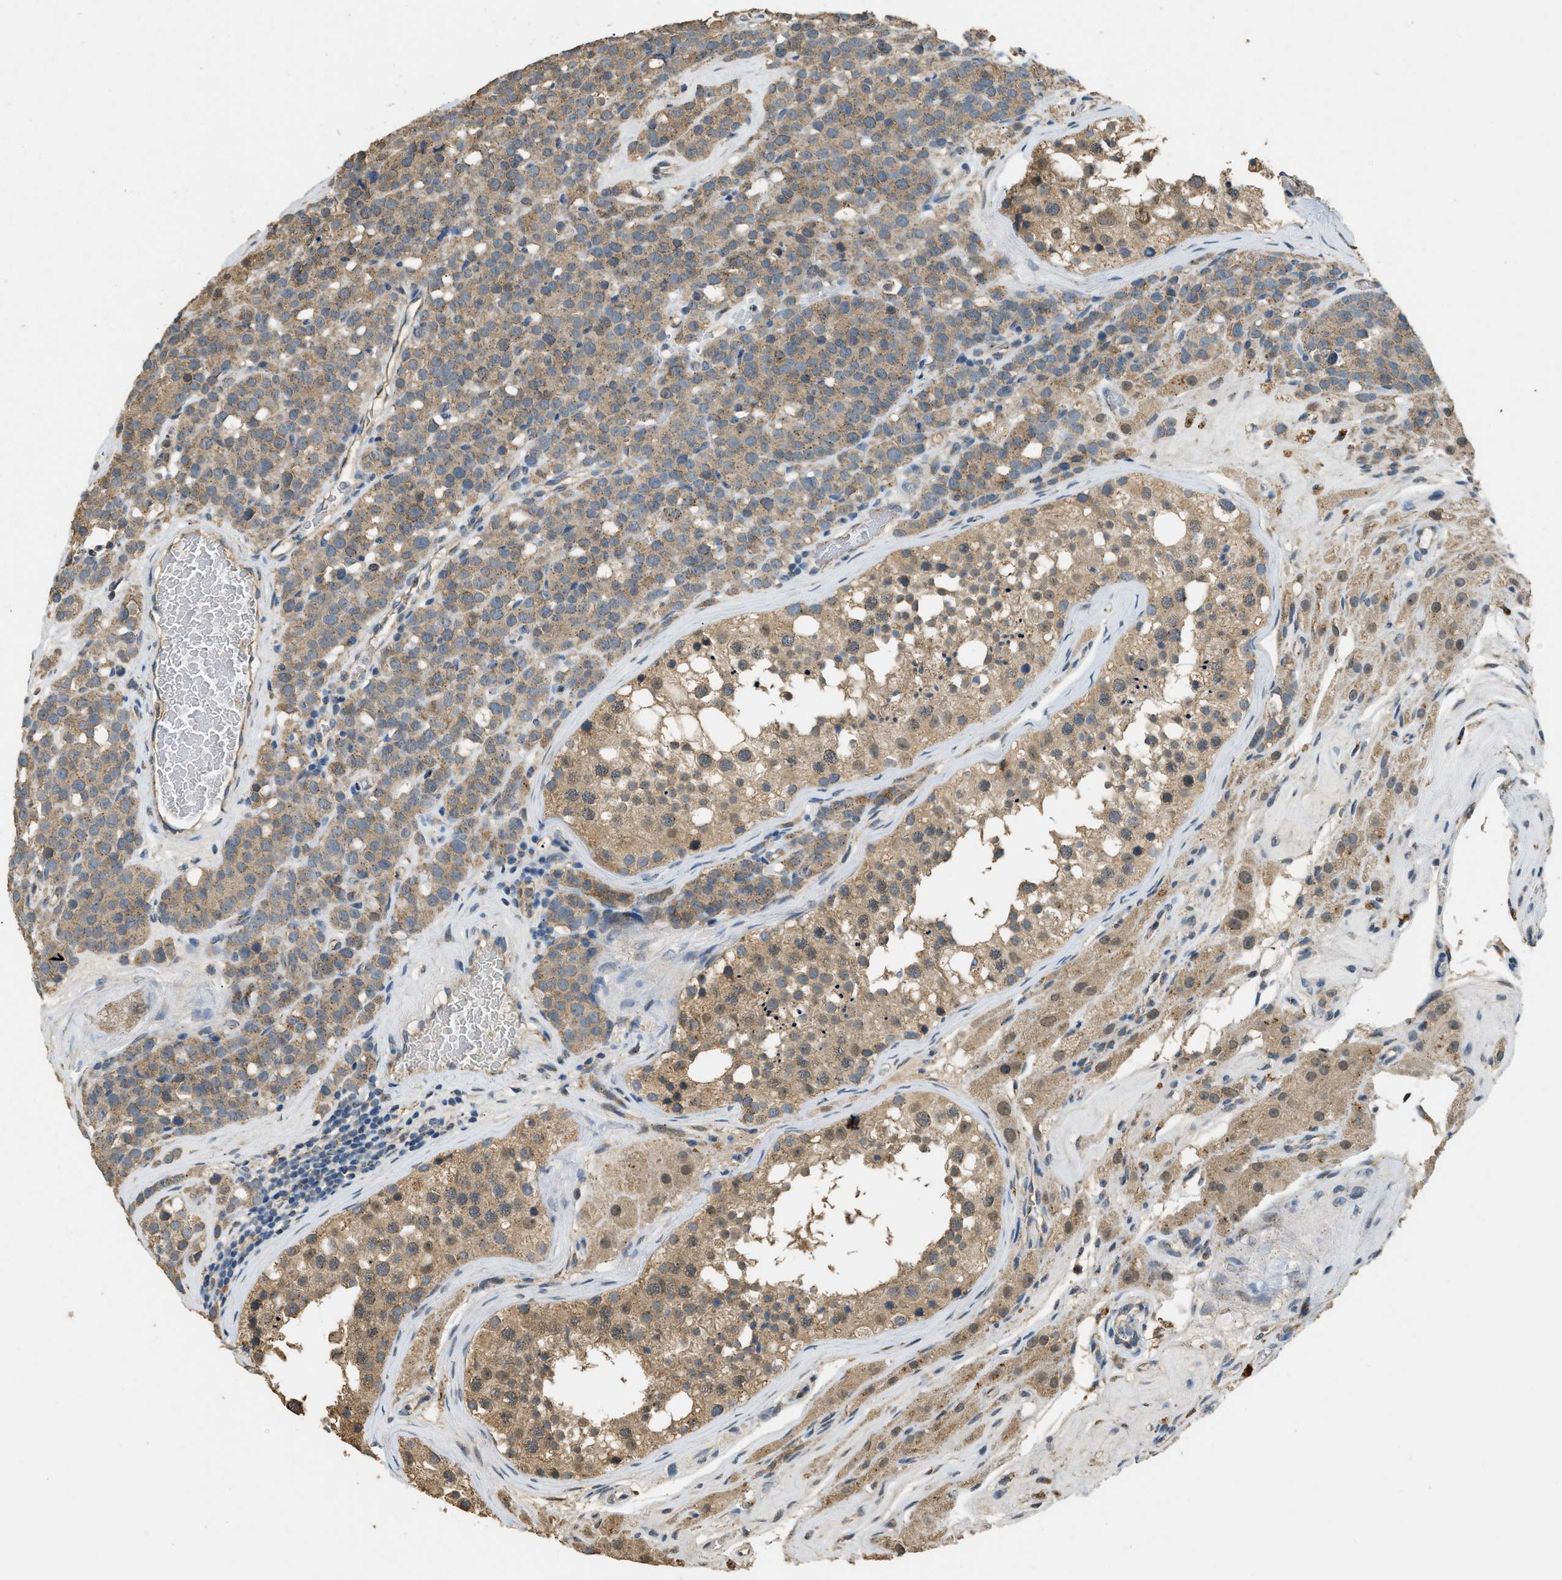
{"staining": {"intensity": "moderate", "quantity": ">75%", "location": "cytoplasmic/membranous"}, "tissue": "testis cancer", "cell_type": "Tumor cells", "image_type": "cancer", "snomed": [{"axis": "morphology", "description": "Seminoma, NOS"}, {"axis": "topography", "description": "Testis"}], "caption": "Immunohistochemical staining of testis seminoma exhibits medium levels of moderate cytoplasmic/membranous protein staining in approximately >75% of tumor cells. Using DAB (brown) and hematoxylin (blue) stains, captured at high magnification using brightfield microscopy.", "gene": "IPO7", "patient": {"sex": "male", "age": 71}}